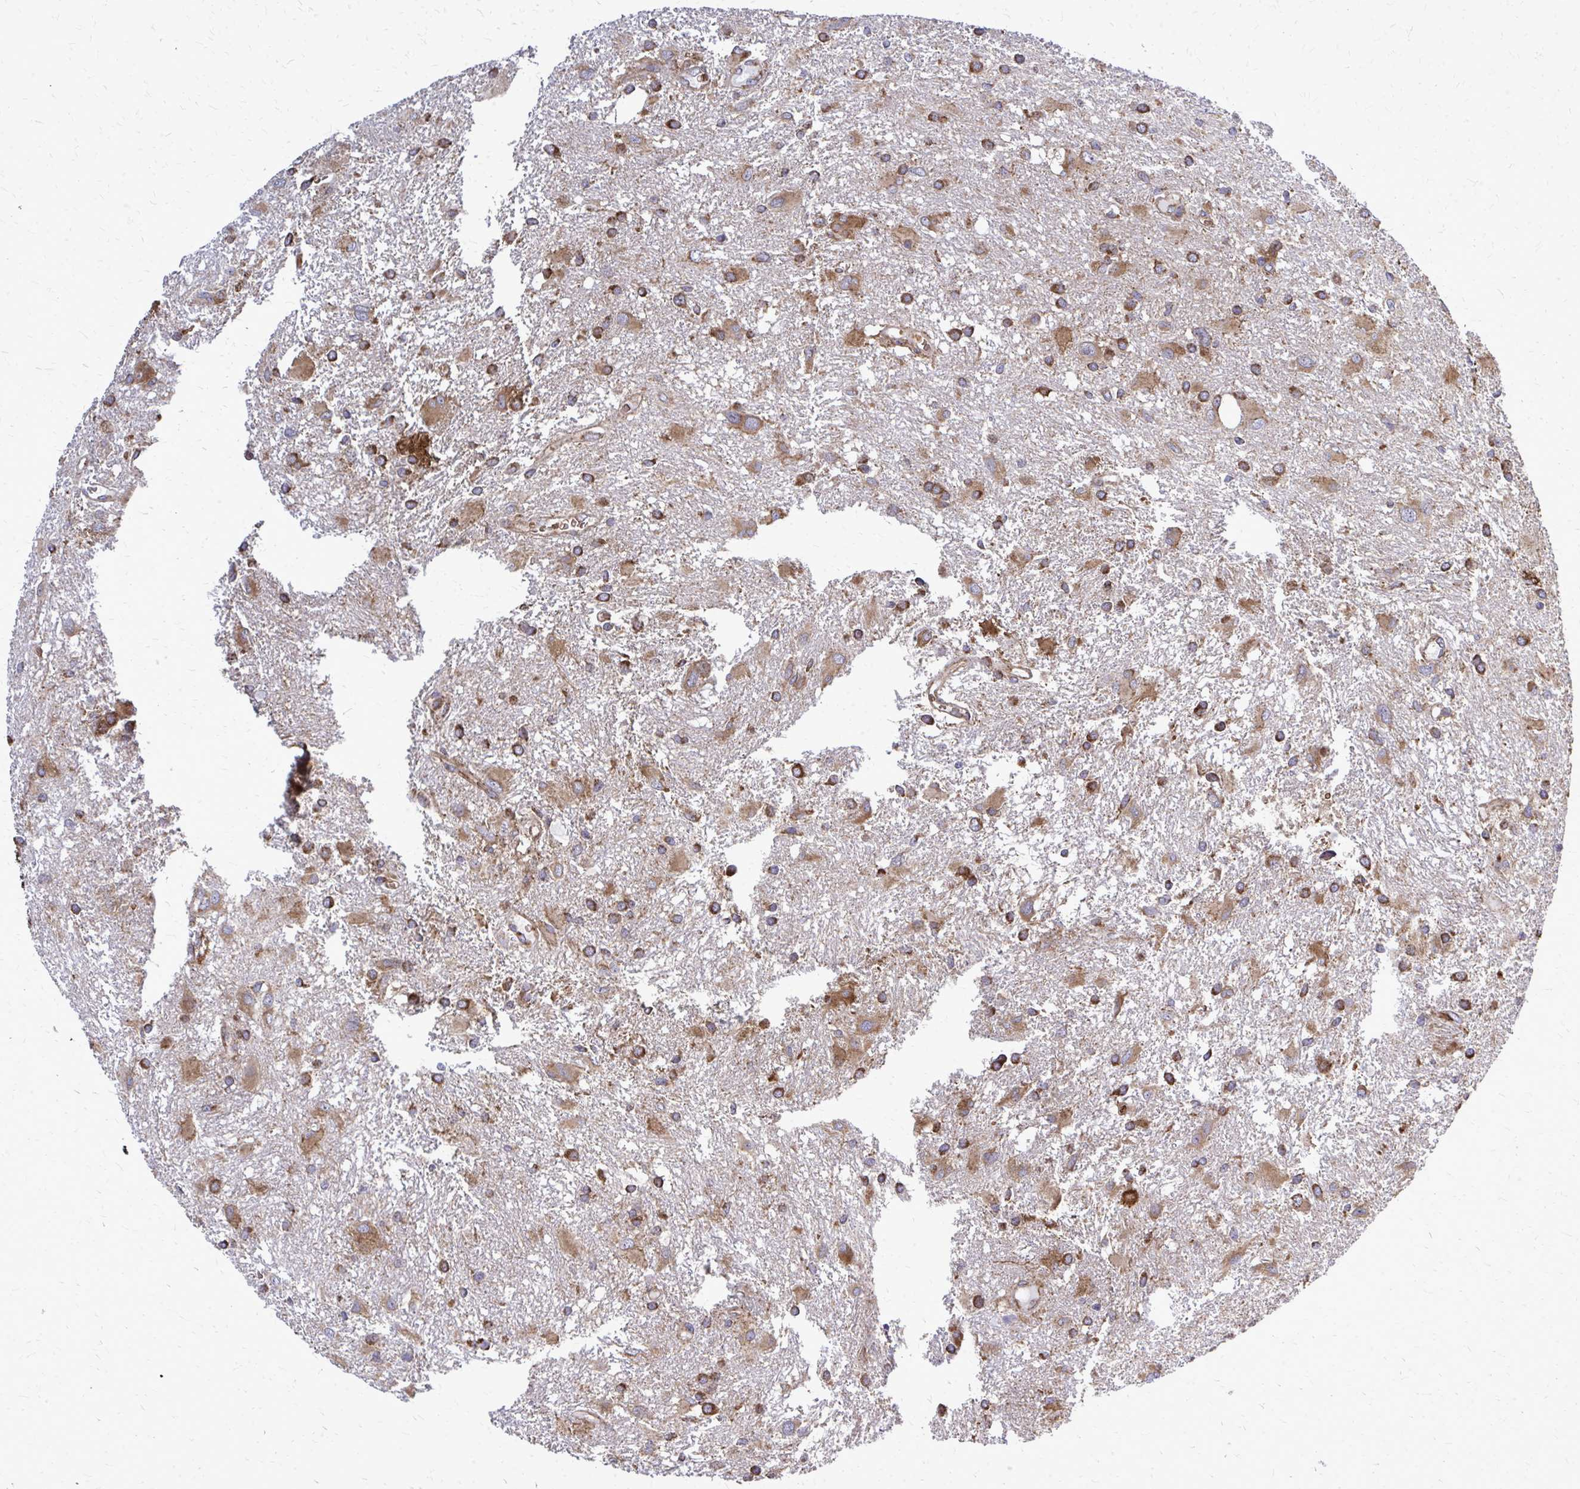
{"staining": {"intensity": "moderate", "quantity": ">75%", "location": "cytoplasmic/membranous"}, "tissue": "glioma", "cell_type": "Tumor cells", "image_type": "cancer", "snomed": [{"axis": "morphology", "description": "Glioma, malignant, High grade"}, {"axis": "topography", "description": "Brain"}], "caption": "Tumor cells exhibit medium levels of moderate cytoplasmic/membranous staining in about >75% of cells in glioma.", "gene": "PDK4", "patient": {"sex": "male", "age": 53}}